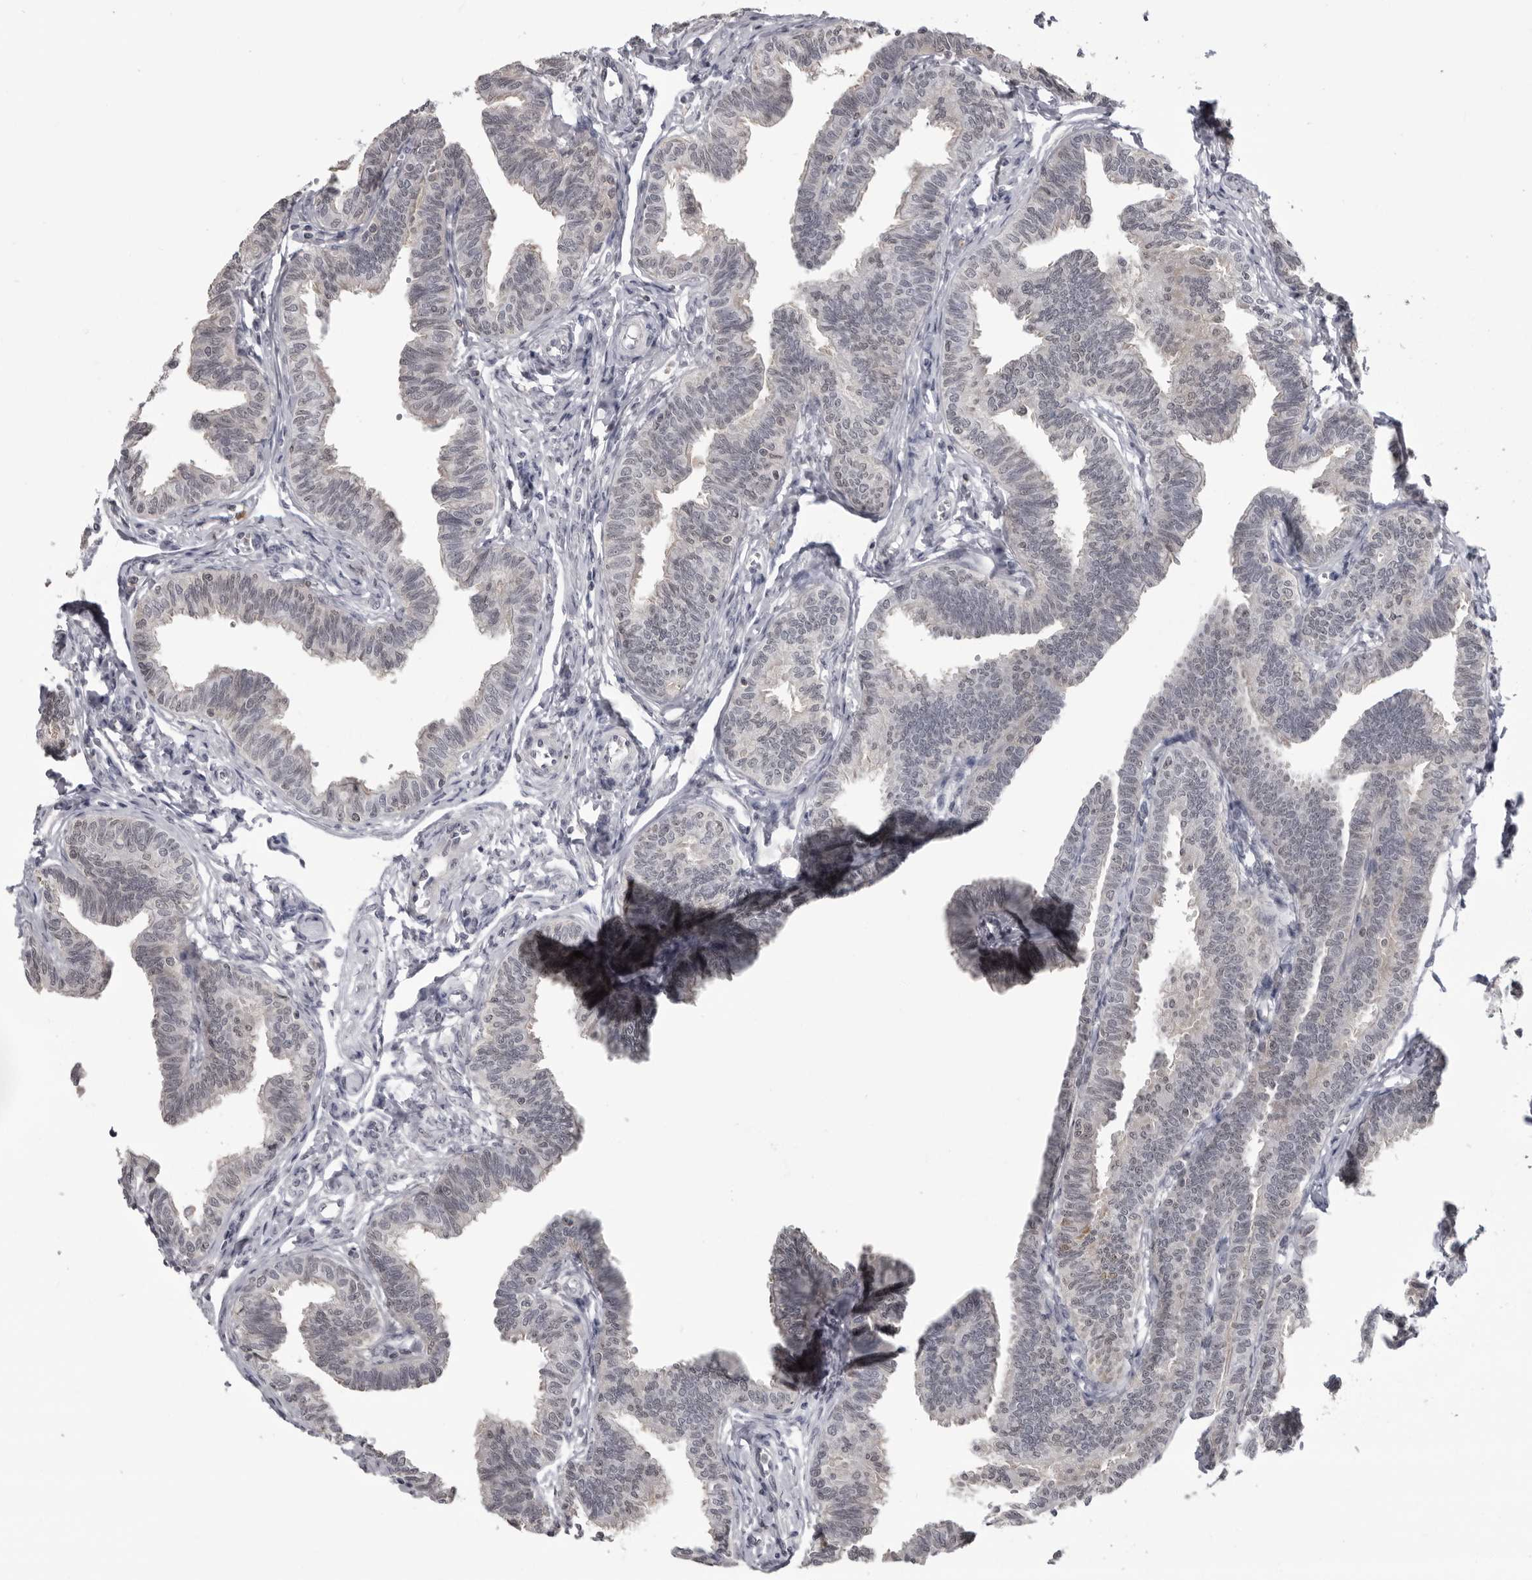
{"staining": {"intensity": "negative", "quantity": "none", "location": "none"}, "tissue": "fallopian tube", "cell_type": "Glandular cells", "image_type": "normal", "snomed": [{"axis": "morphology", "description": "Normal tissue, NOS"}, {"axis": "topography", "description": "Fallopian tube"}, {"axis": "topography", "description": "Ovary"}], "caption": "Immunohistochemical staining of benign human fallopian tube demonstrates no significant staining in glandular cells. Nuclei are stained in blue.", "gene": "PDCL3", "patient": {"sex": "female", "age": 23}}